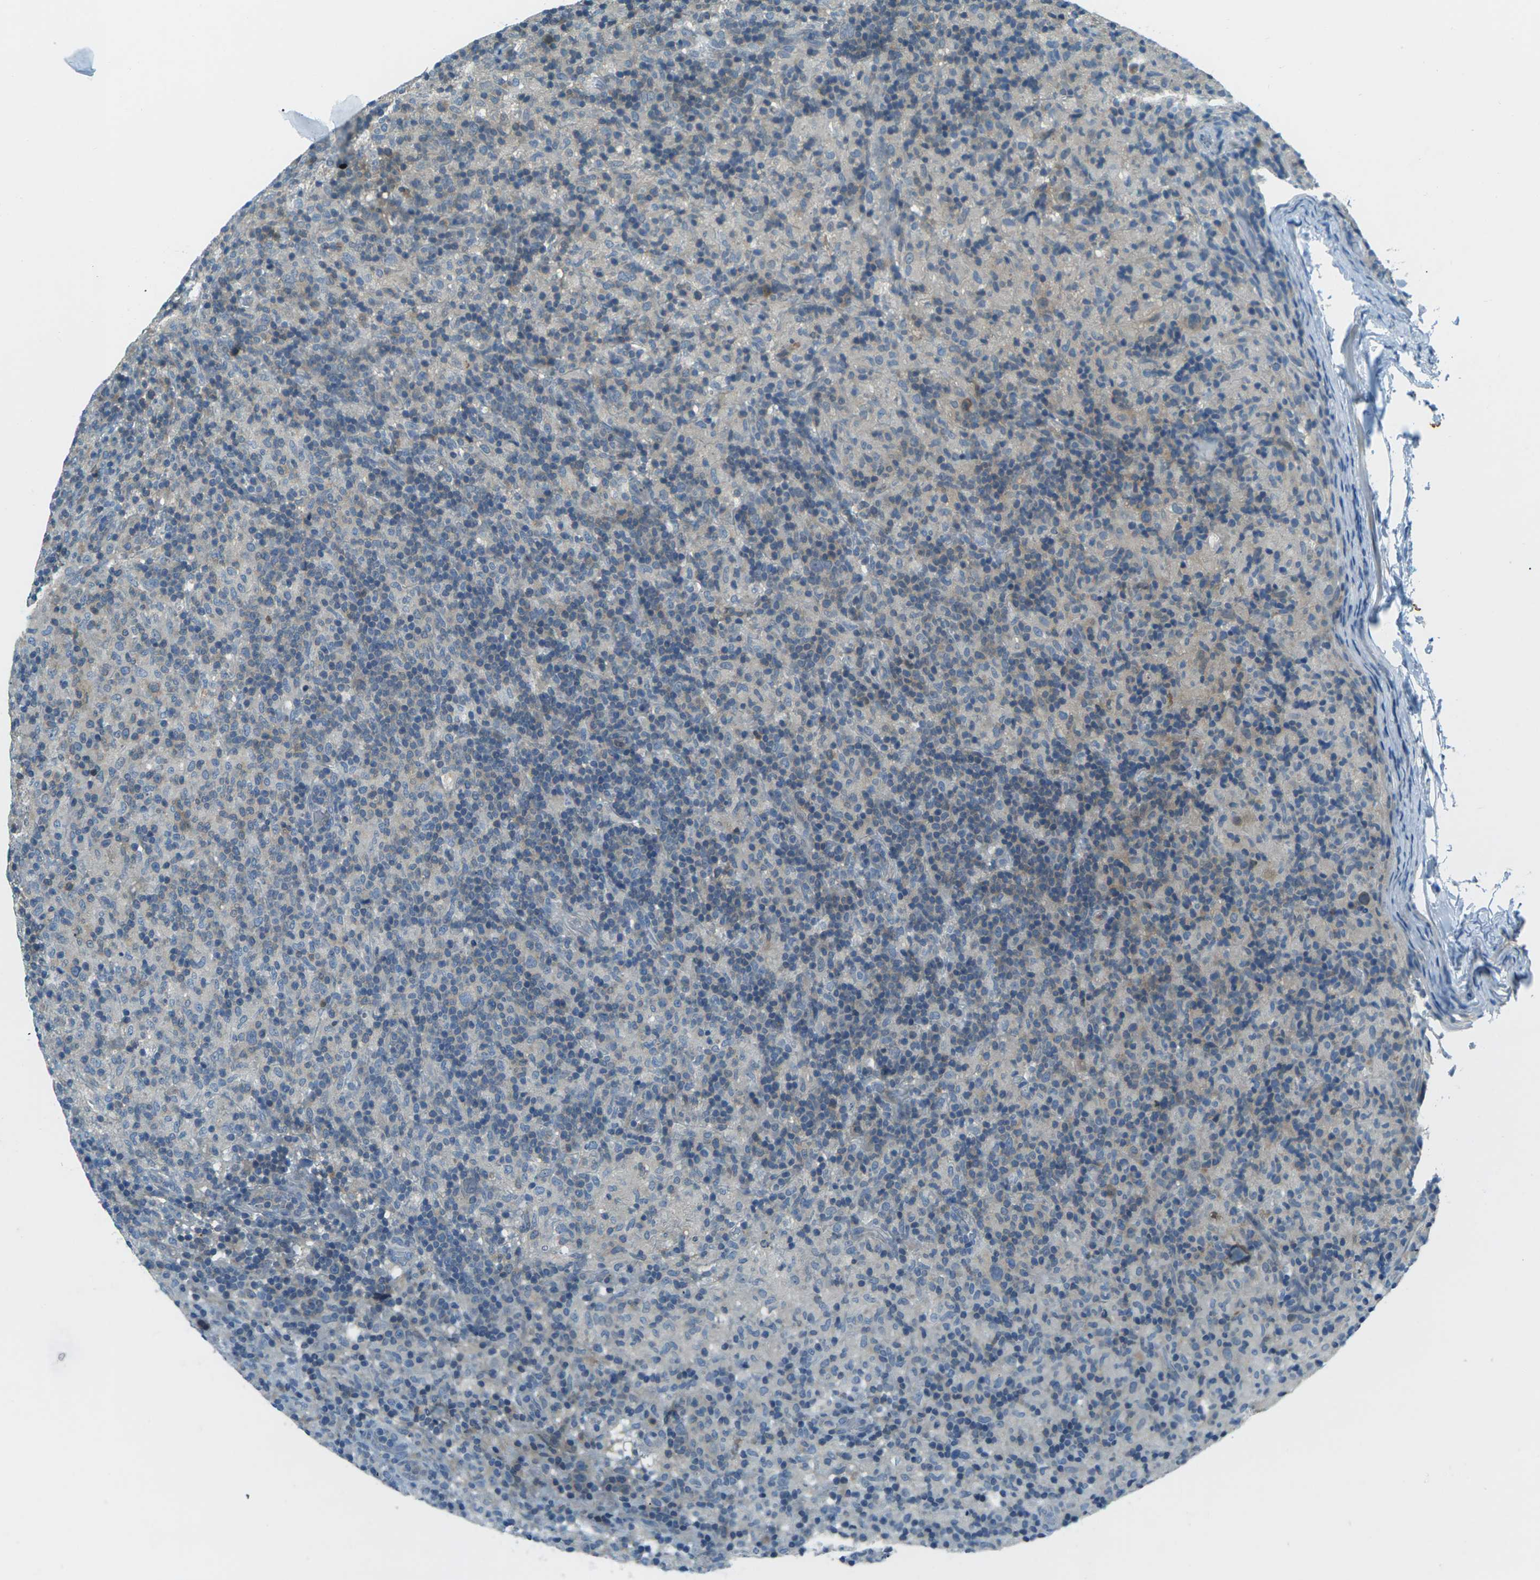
{"staining": {"intensity": "negative", "quantity": "none", "location": "none"}, "tissue": "lymphoma", "cell_type": "Tumor cells", "image_type": "cancer", "snomed": [{"axis": "morphology", "description": "Hodgkin's disease, NOS"}, {"axis": "topography", "description": "Lymph node"}], "caption": "Hodgkin's disease was stained to show a protein in brown. There is no significant expression in tumor cells.", "gene": "NANOS2", "patient": {"sex": "male", "age": 70}}